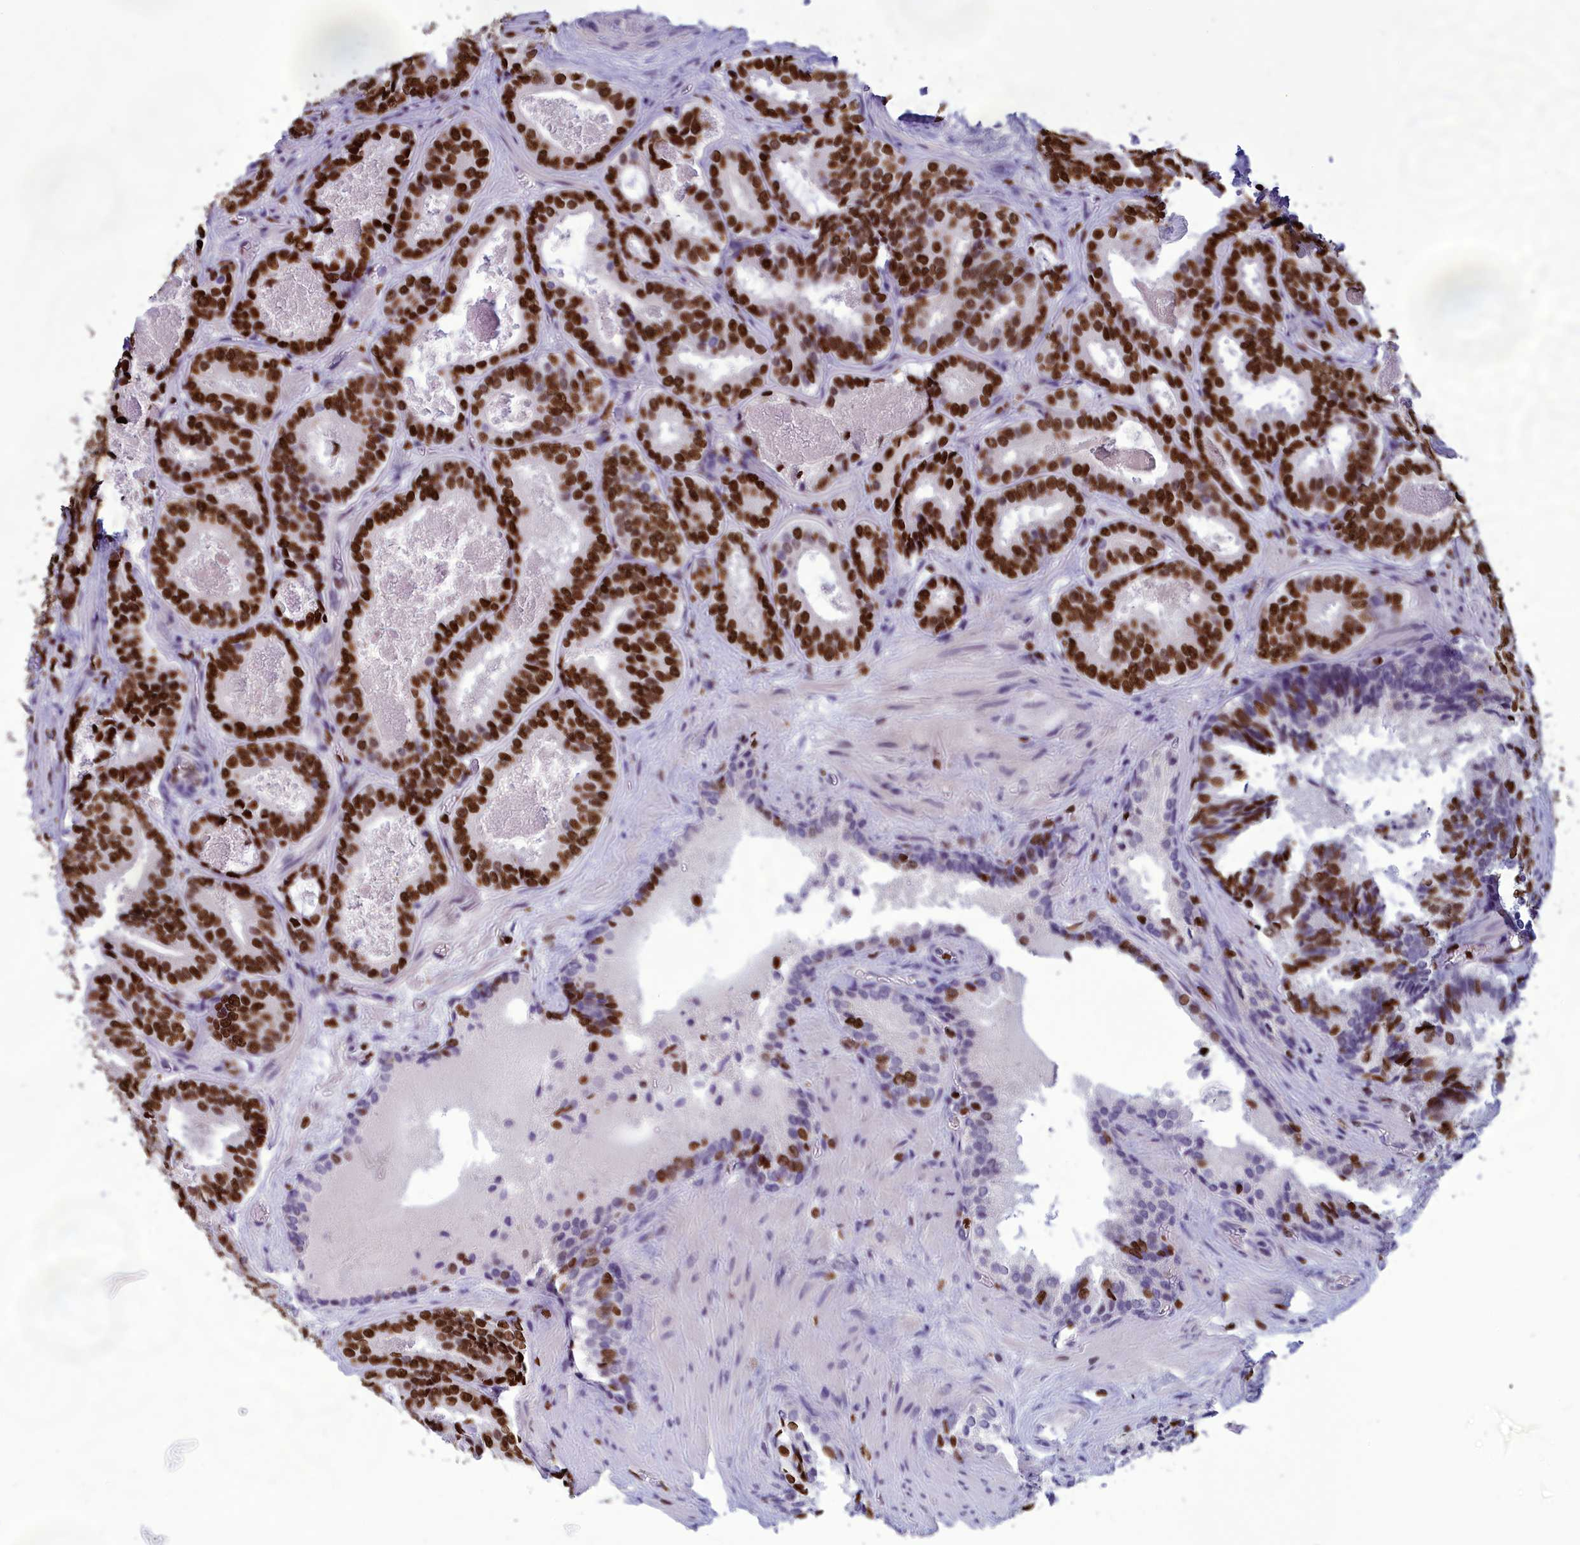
{"staining": {"intensity": "strong", "quantity": ">75%", "location": "nuclear"}, "tissue": "prostate cancer", "cell_type": "Tumor cells", "image_type": "cancer", "snomed": [{"axis": "morphology", "description": "Adenocarcinoma, High grade"}, {"axis": "topography", "description": "Prostate"}], "caption": "Prostate cancer stained for a protein (brown) demonstrates strong nuclear positive expression in about >75% of tumor cells.", "gene": "AKAP17A", "patient": {"sex": "male", "age": 57}}